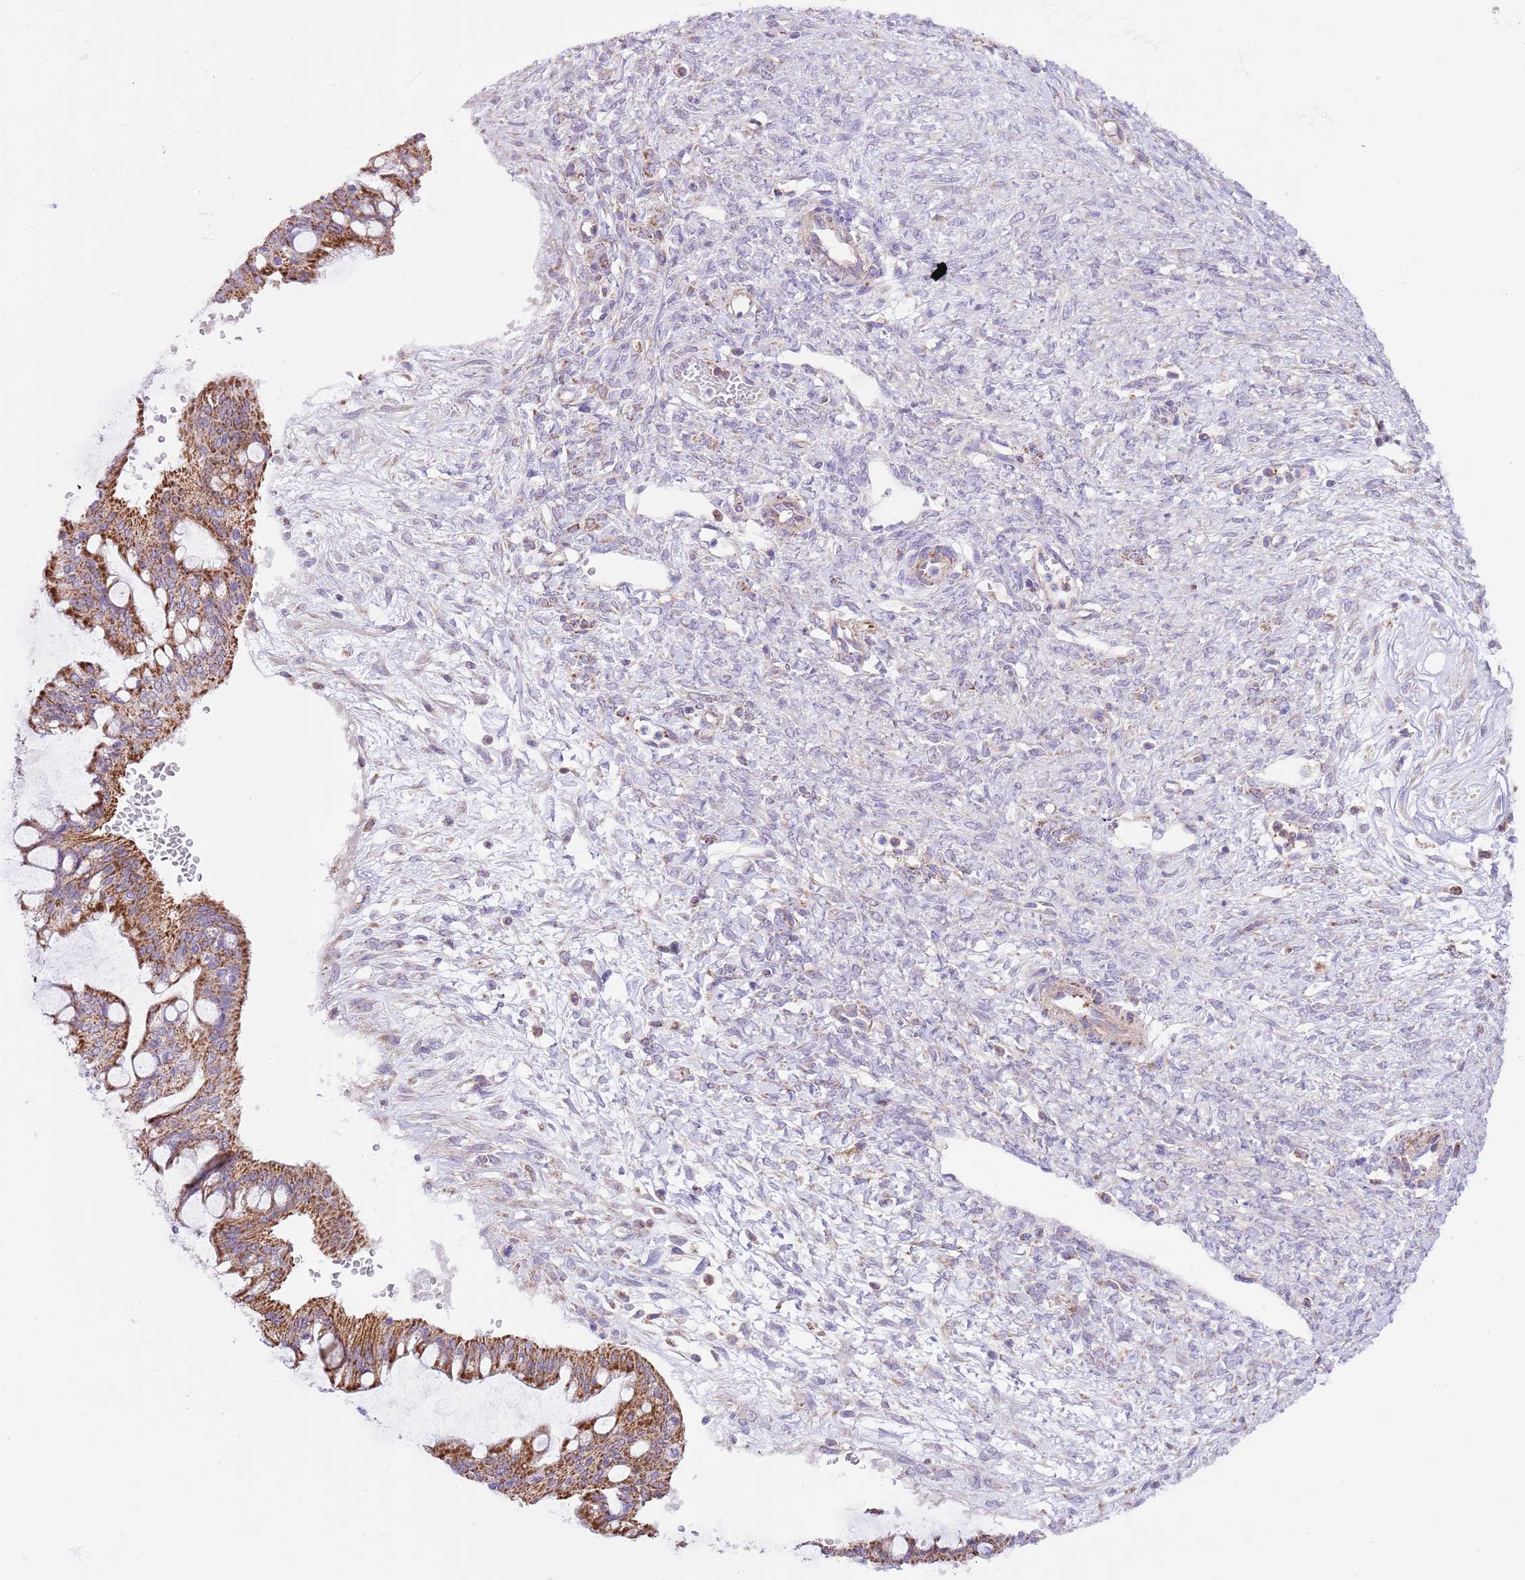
{"staining": {"intensity": "strong", "quantity": ">75%", "location": "cytoplasmic/membranous"}, "tissue": "ovarian cancer", "cell_type": "Tumor cells", "image_type": "cancer", "snomed": [{"axis": "morphology", "description": "Cystadenocarcinoma, mucinous, NOS"}, {"axis": "topography", "description": "Ovary"}], "caption": "Tumor cells show high levels of strong cytoplasmic/membranous staining in about >75% of cells in human mucinous cystadenocarcinoma (ovarian). Ihc stains the protein of interest in brown and the nuclei are stained blue.", "gene": "SS18L2", "patient": {"sex": "female", "age": 73}}